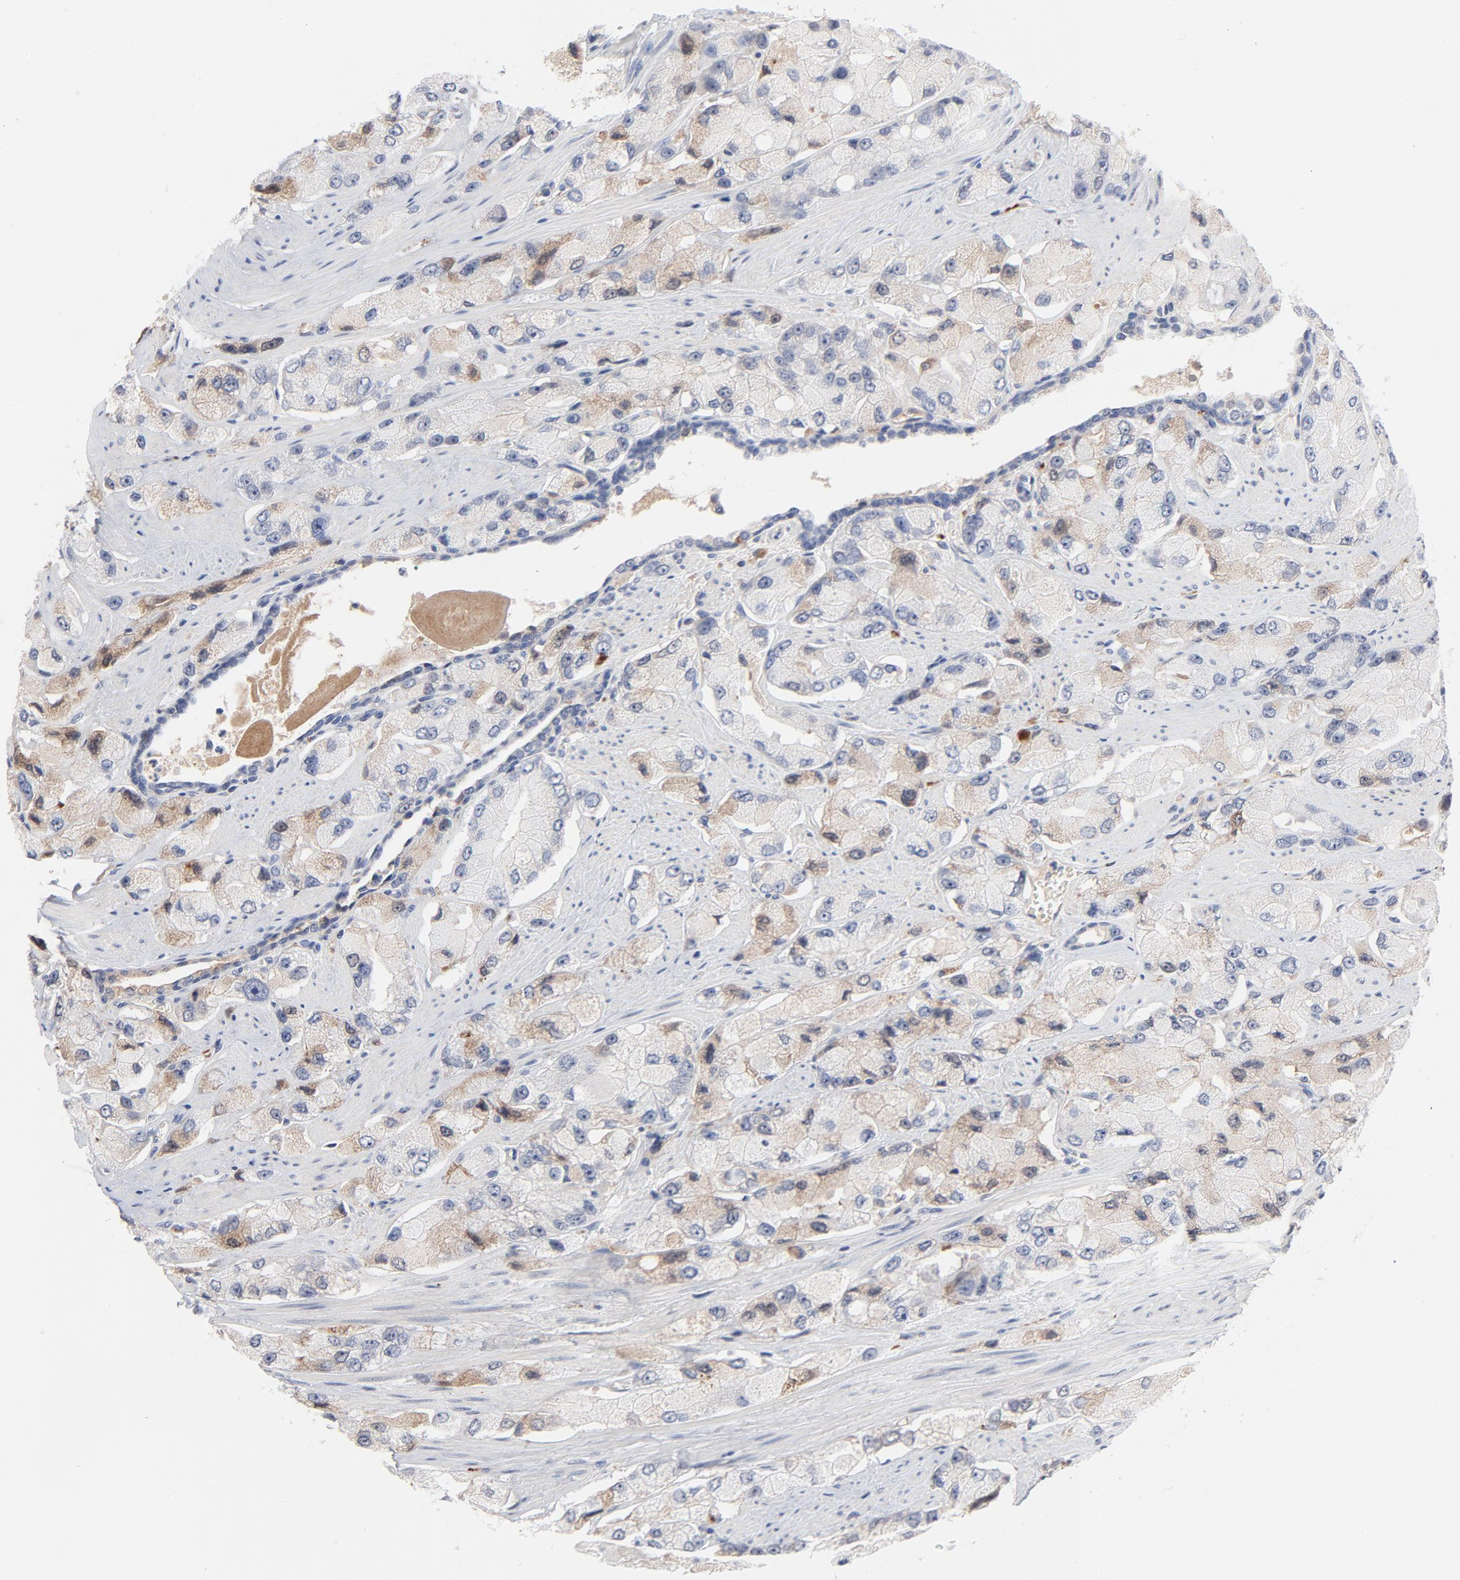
{"staining": {"intensity": "negative", "quantity": "none", "location": "none"}, "tissue": "prostate cancer", "cell_type": "Tumor cells", "image_type": "cancer", "snomed": [{"axis": "morphology", "description": "Adenocarcinoma, High grade"}, {"axis": "topography", "description": "Prostate"}], "caption": "Tumor cells show no significant expression in prostate cancer.", "gene": "SERPINA4", "patient": {"sex": "male", "age": 58}}